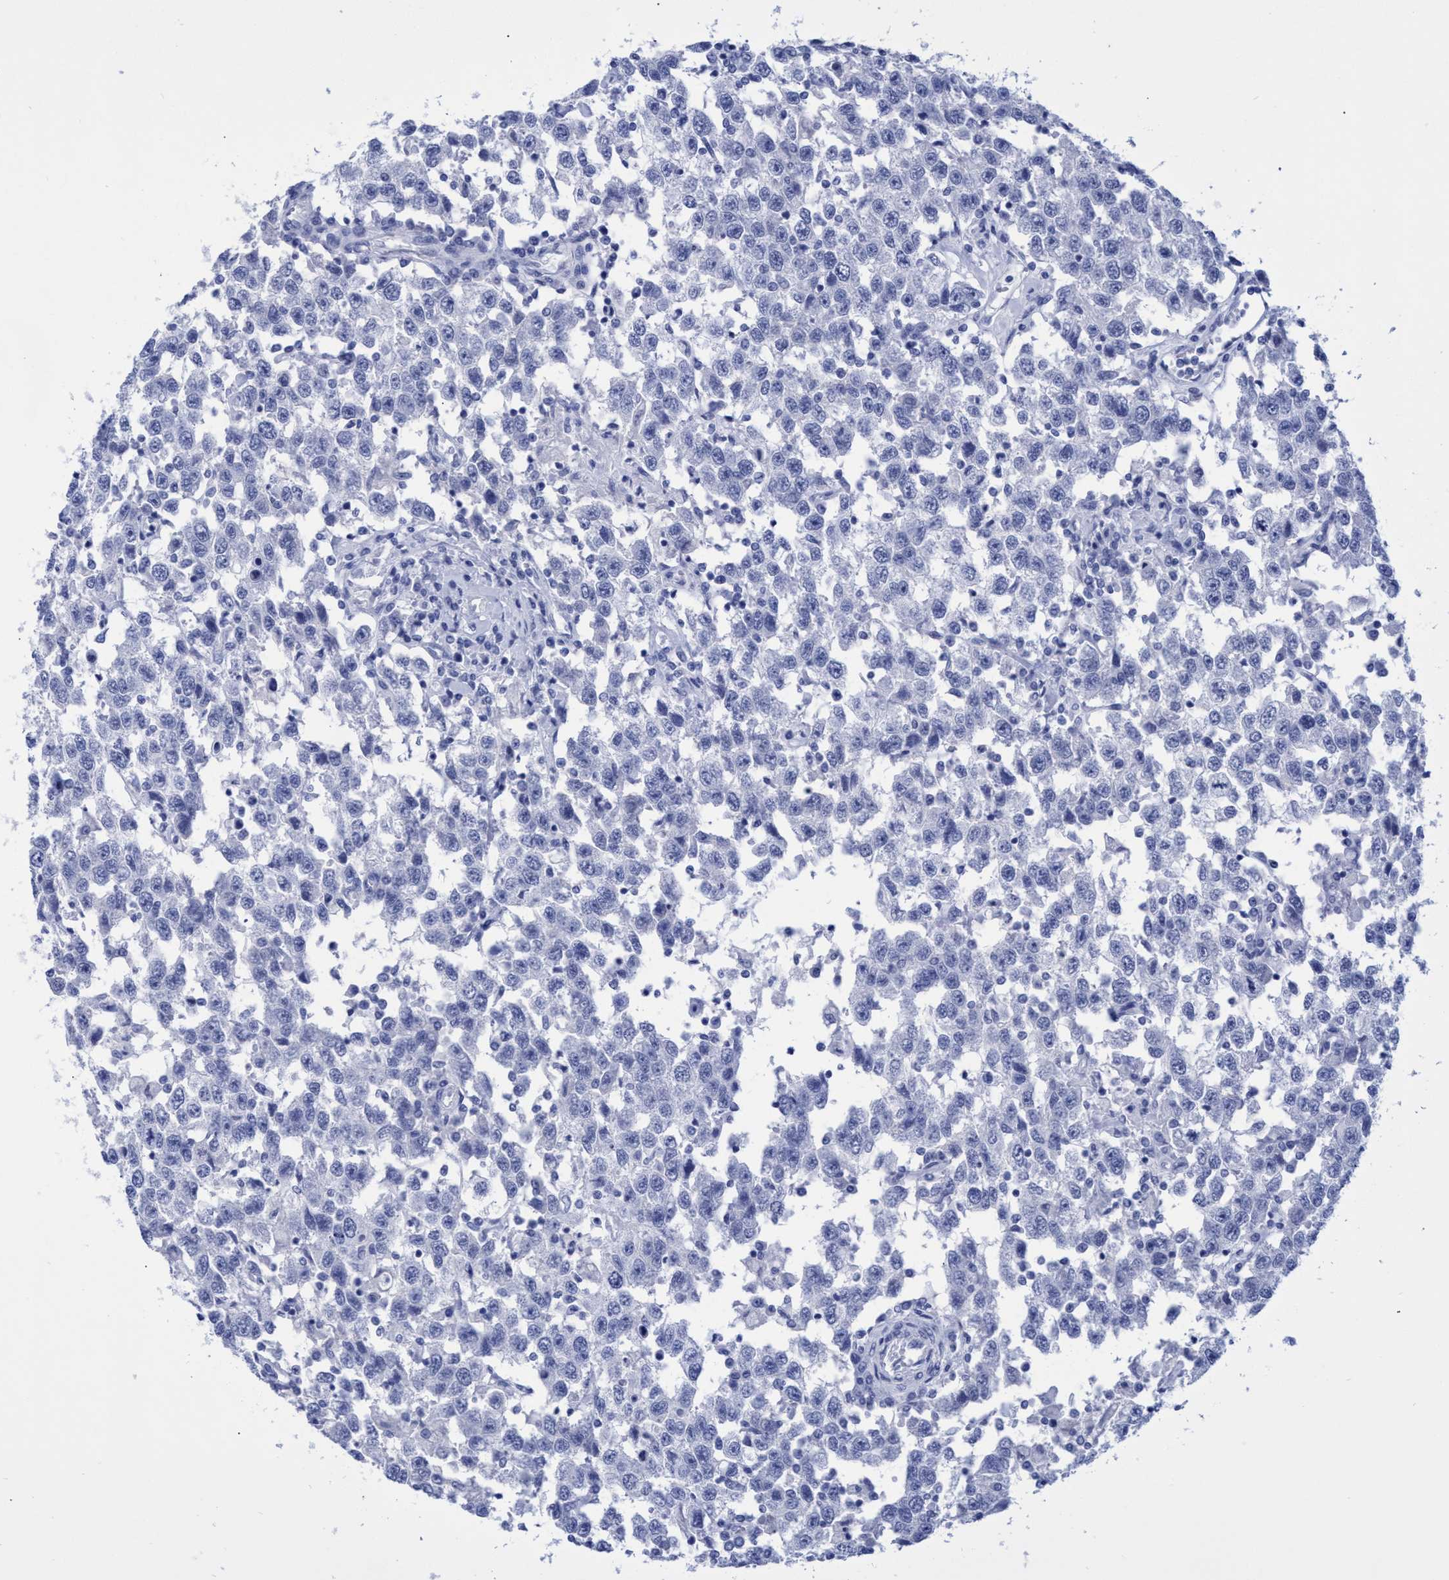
{"staining": {"intensity": "negative", "quantity": "none", "location": "none"}, "tissue": "testis cancer", "cell_type": "Tumor cells", "image_type": "cancer", "snomed": [{"axis": "morphology", "description": "Seminoma, NOS"}, {"axis": "topography", "description": "Testis"}], "caption": "This is an immunohistochemistry (IHC) image of human testis cancer. There is no positivity in tumor cells.", "gene": "INSL6", "patient": {"sex": "male", "age": 41}}